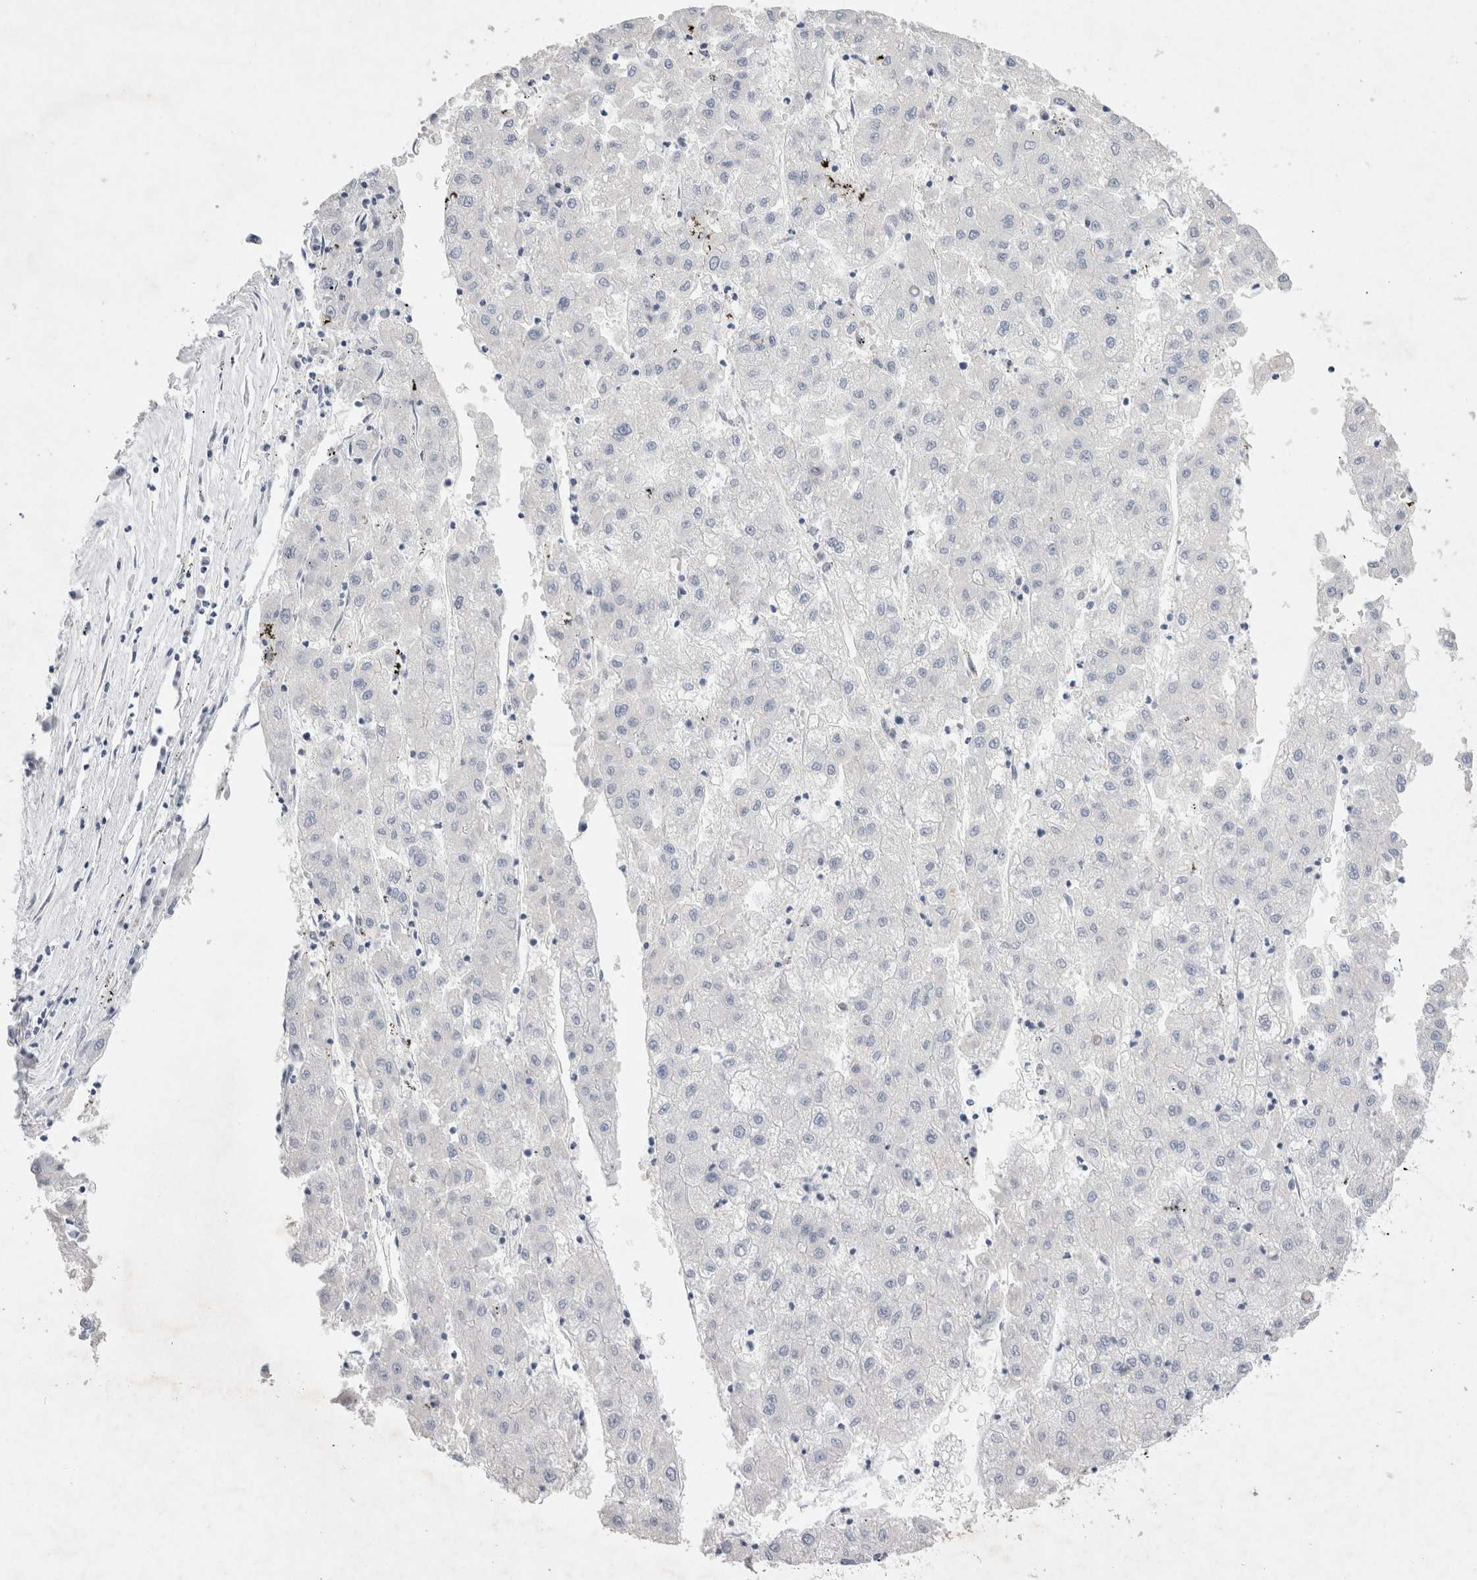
{"staining": {"intensity": "negative", "quantity": "none", "location": "none"}, "tissue": "liver cancer", "cell_type": "Tumor cells", "image_type": "cancer", "snomed": [{"axis": "morphology", "description": "Carcinoma, Hepatocellular, NOS"}, {"axis": "topography", "description": "Liver"}], "caption": "There is no significant expression in tumor cells of hepatocellular carcinoma (liver).", "gene": "BICD2", "patient": {"sex": "male", "age": 72}}